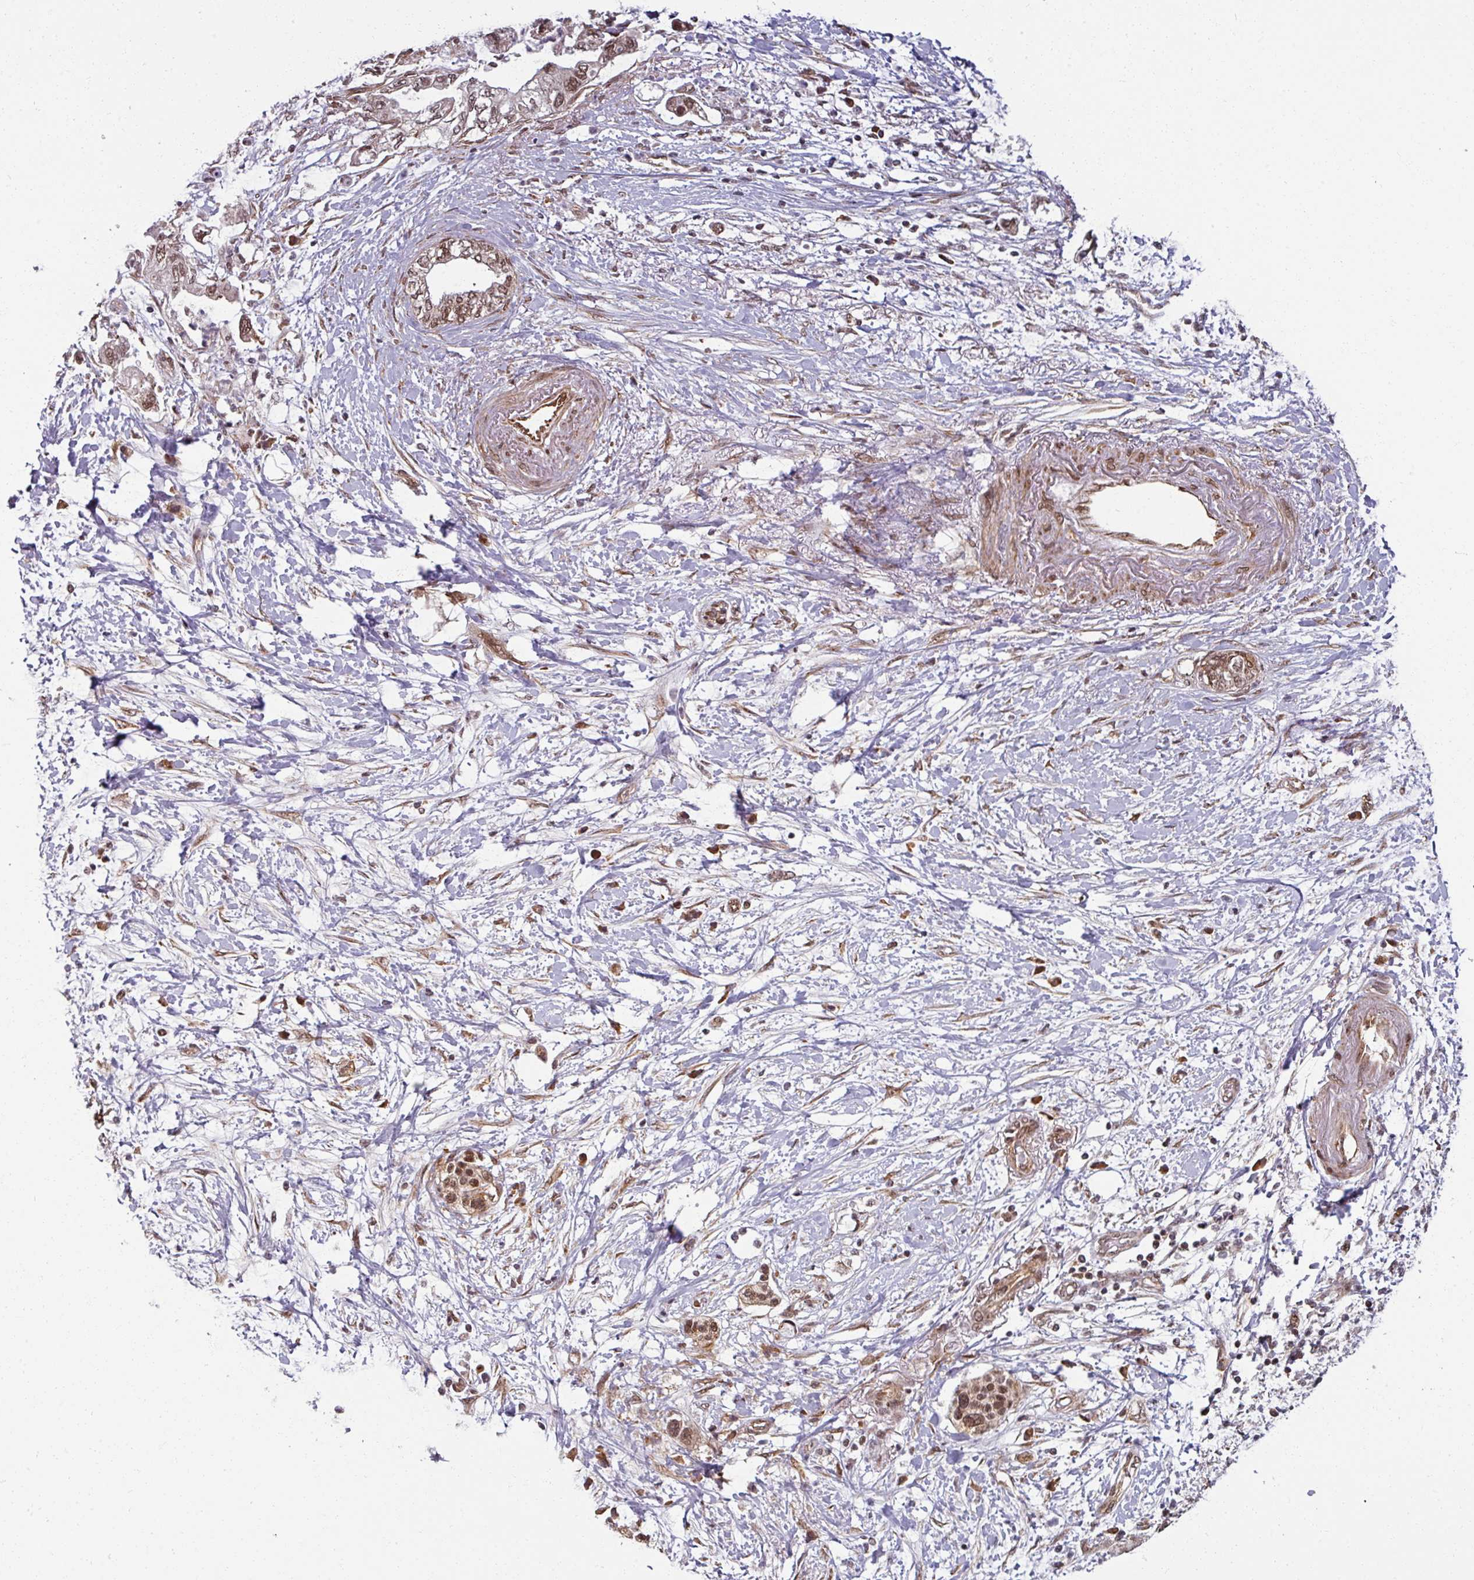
{"staining": {"intensity": "moderate", "quantity": ">75%", "location": "cytoplasmic/membranous,nuclear"}, "tissue": "pancreatic cancer", "cell_type": "Tumor cells", "image_type": "cancer", "snomed": [{"axis": "morphology", "description": "Adenocarcinoma, NOS"}, {"axis": "topography", "description": "Pancreas"}], "caption": "Immunohistochemistry (IHC) image of neoplastic tissue: human adenocarcinoma (pancreatic) stained using IHC shows medium levels of moderate protein expression localized specifically in the cytoplasmic/membranous and nuclear of tumor cells, appearing as a cytoplasmic/membranous and nuclear brown color.", "gene": "SWI5", "patient": {"sex": "female", "age": 73}}